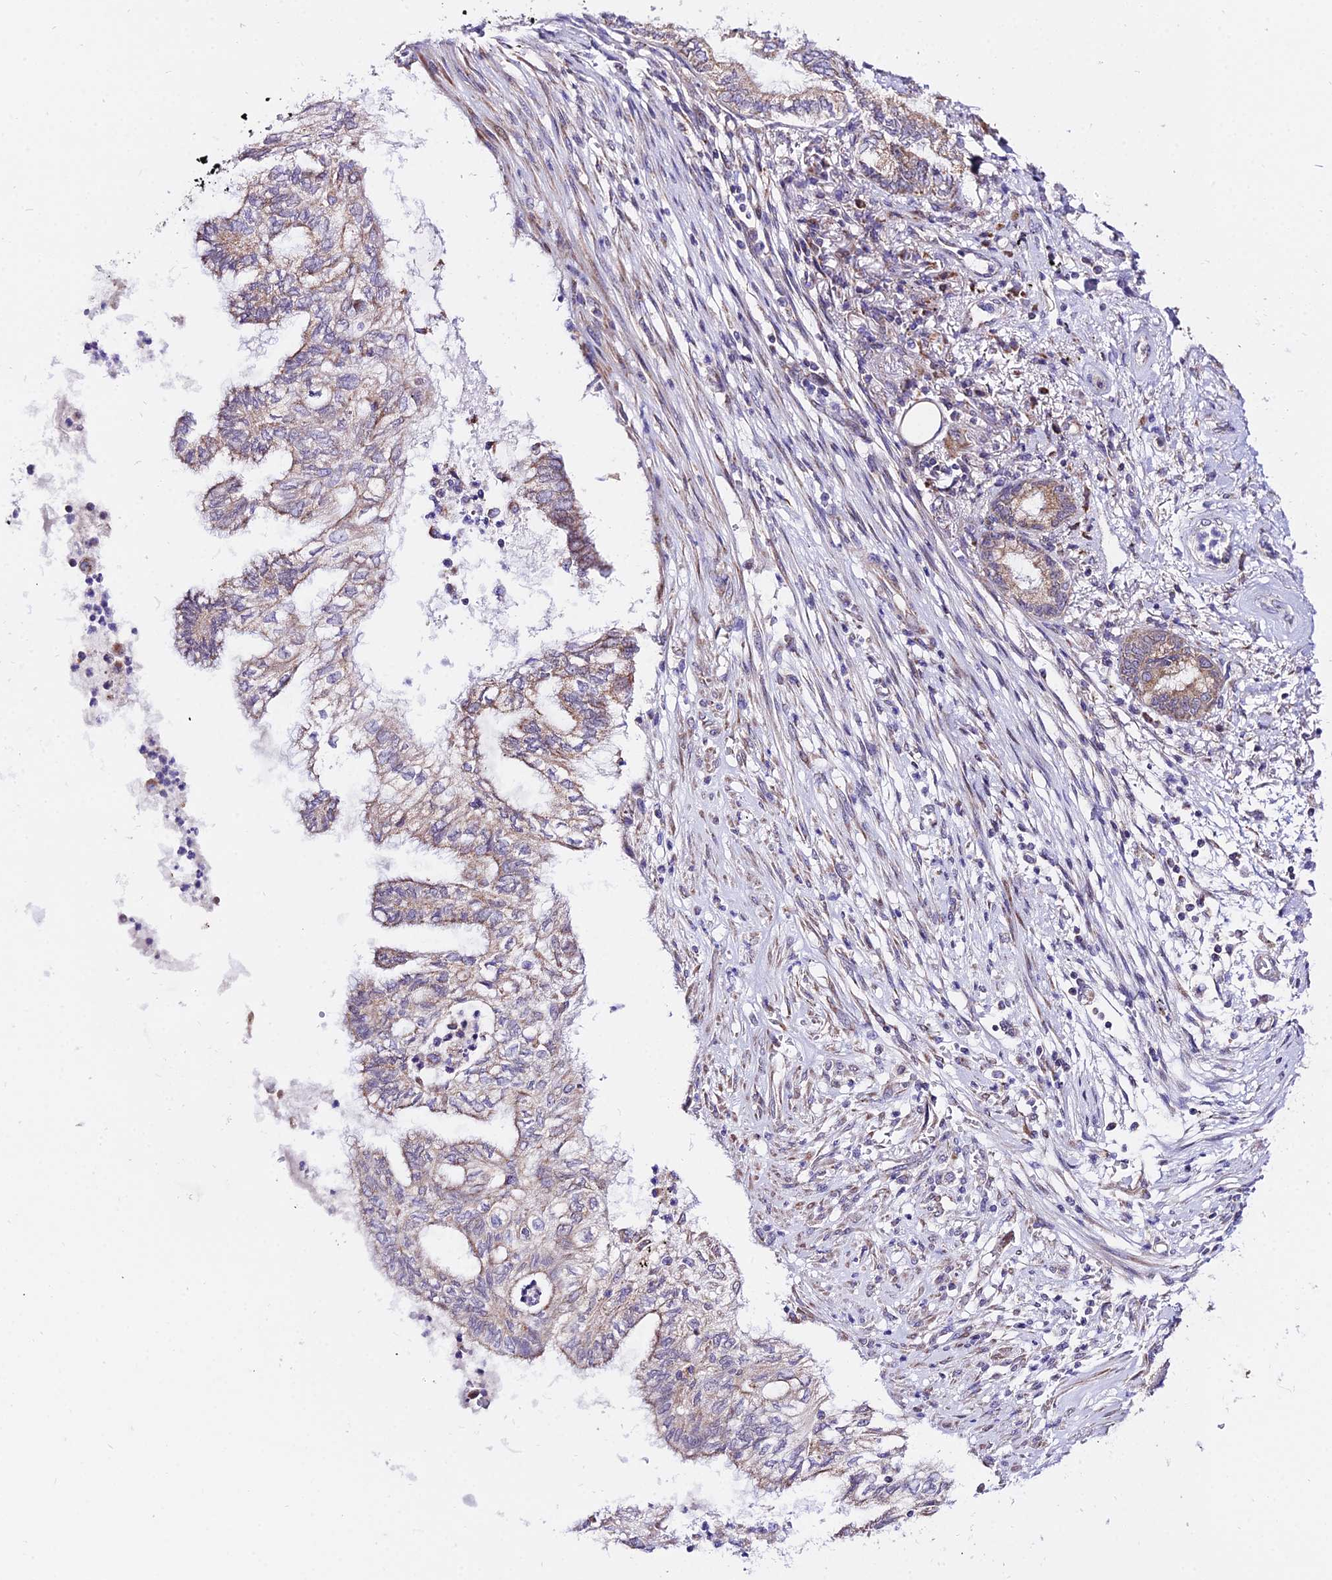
{"staining": {"intensity": "weak", "quantity": "25%-75%", "location": "cytoplasmic/membranous"}, "tissue": "lung cancer", "cell_type": "Tumor cells", "image_type": "cancer", "snomed": [{"axis": "morphology", "description": "Adenocarcinoma, NOS"}, {"axis": "topography", "description": "Lung"}], "caption": "Tumor cells show low levels of weak cytoplasmic/membranous positivity in approximately 25%-75% of cells in adenocarcinoma (lung).", "gene": "ATP5PB", "patient": {"sex": "female", "age": 70}}